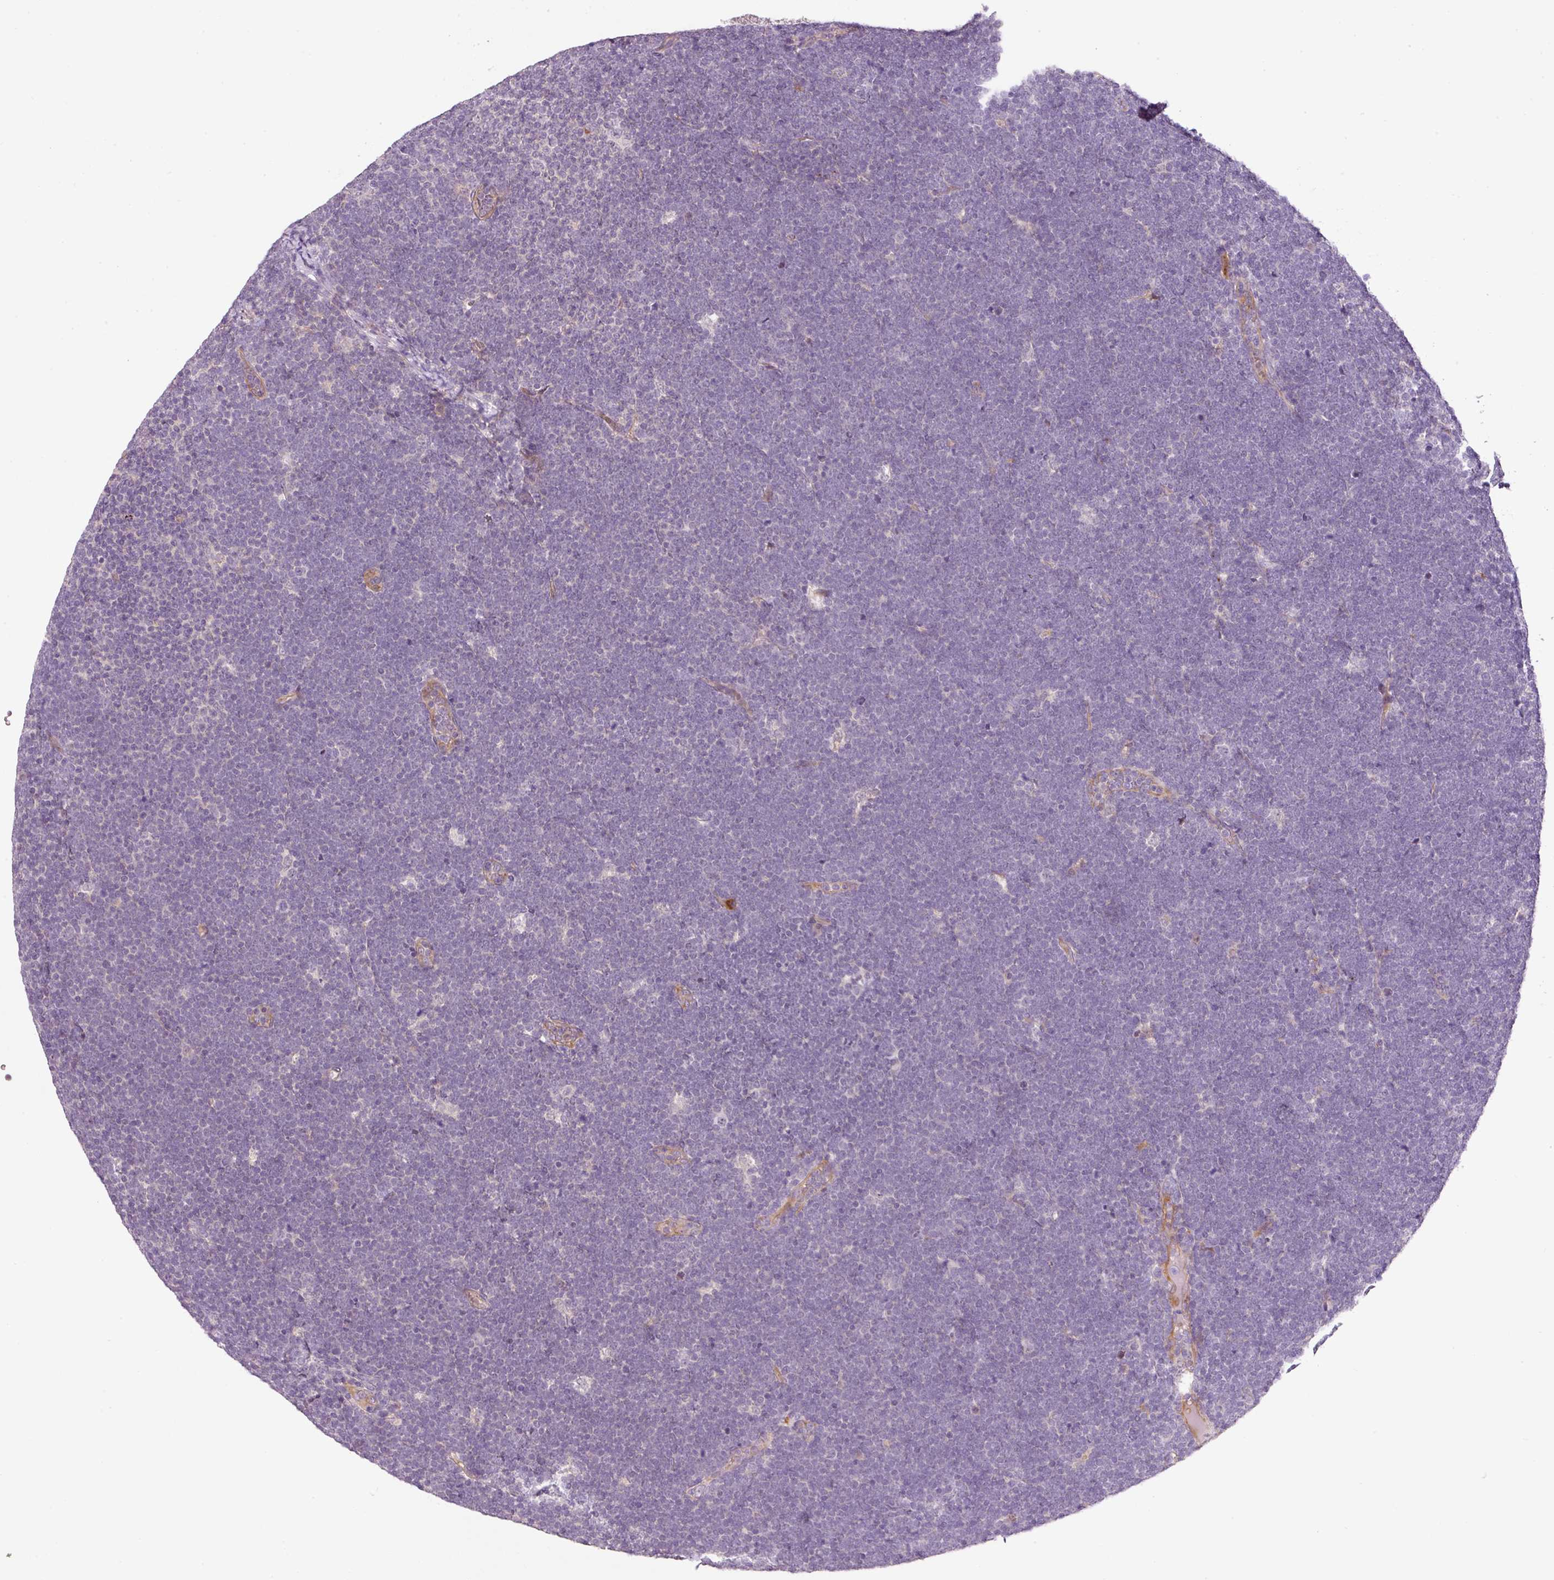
{"staining": {"intensity": "negative", "quantity": "none", "location": "none"}, "tissue": "lymphoma", "cell_type": "Tumor cells", "image_type": "cancer", "snomed": [{"axis": "morphology", "description": "Malignant lymphoma, non-Hodgkin's type, High grade"}, {"axis": "topography", "description": "Lymph node"}], "caption": "Tumor cells show no significant protein staining in lymphoma.", "gene": "TIRAP", "patient": {"sex": "male", "age": 13}}